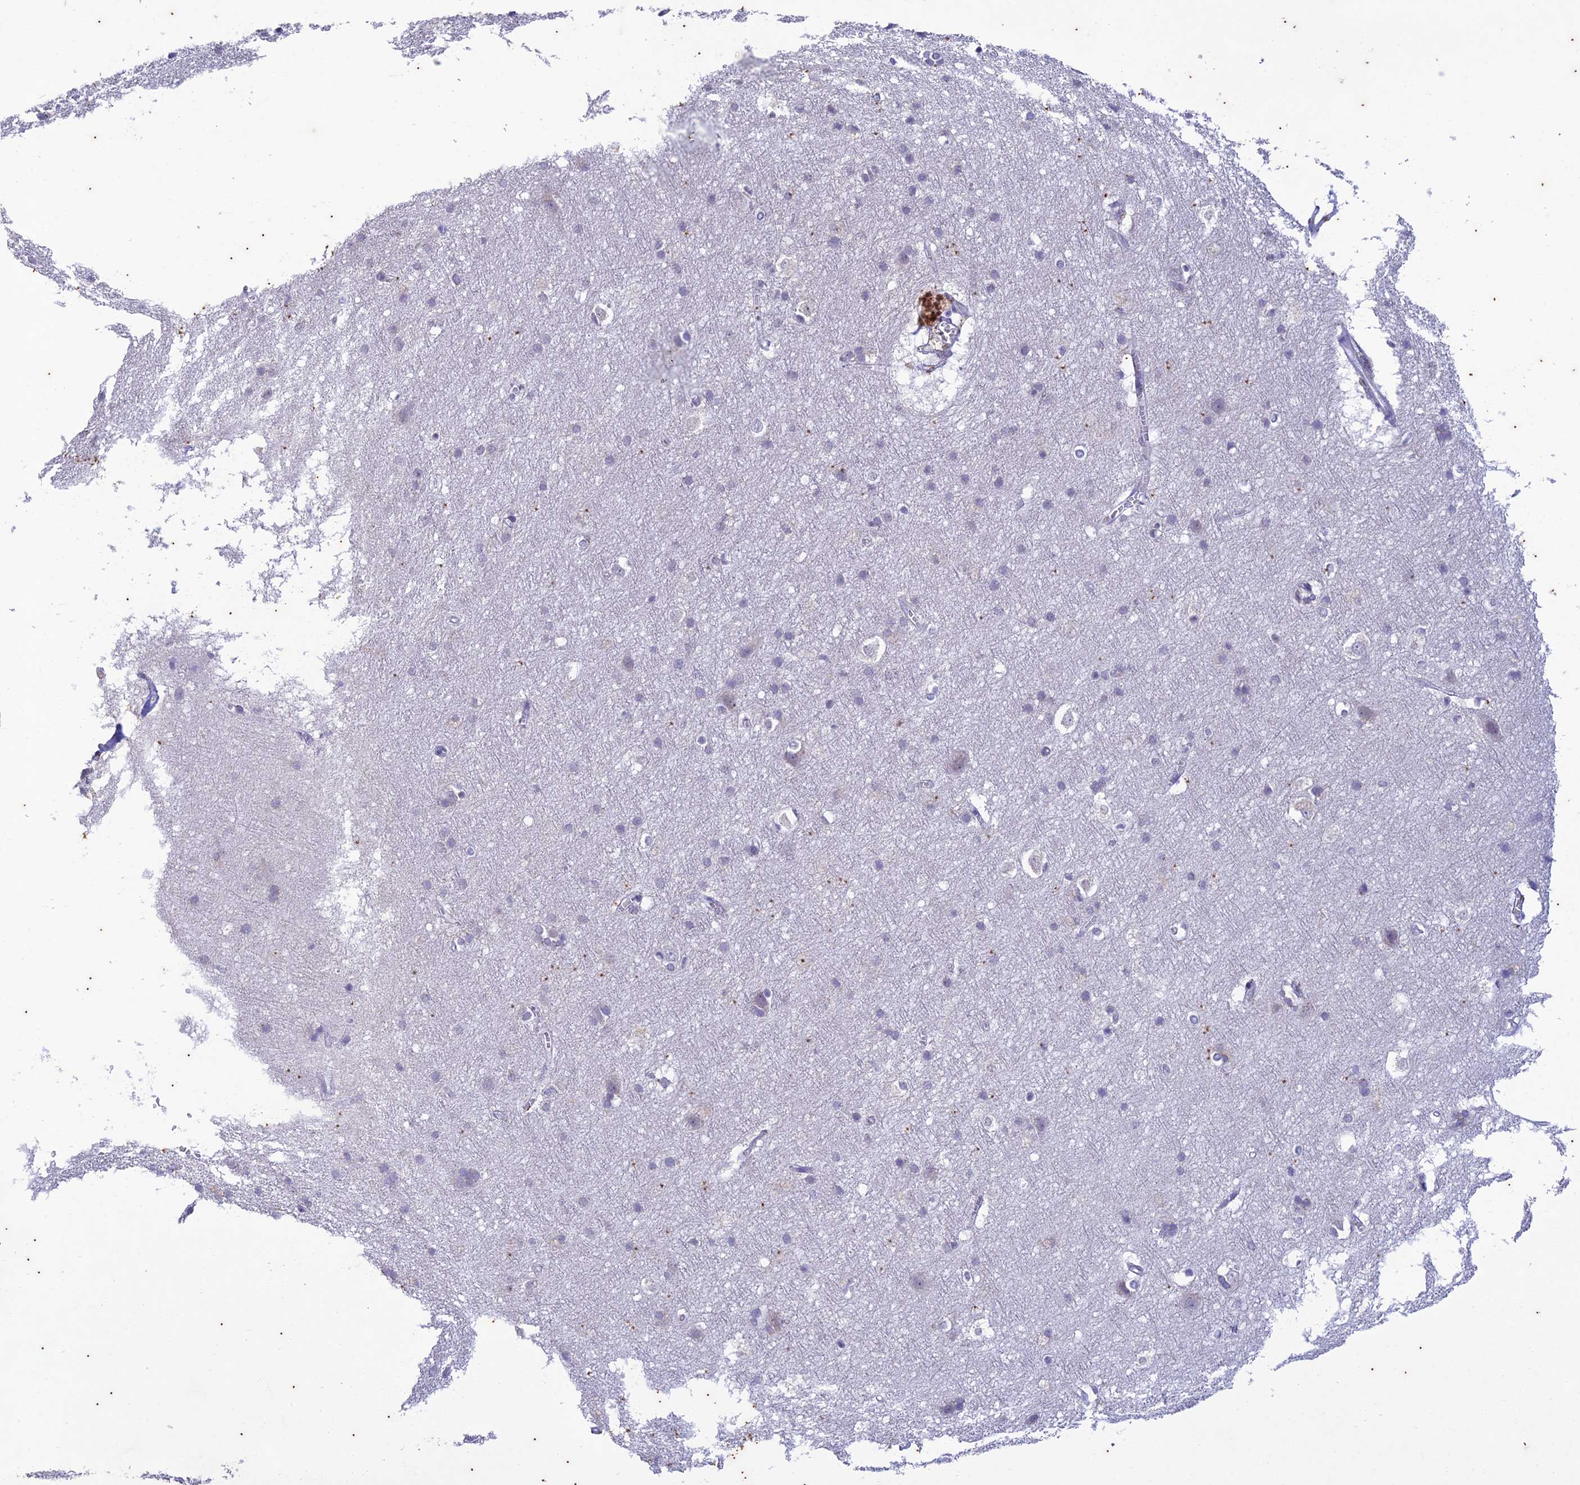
{"staining": {"intensity": "negative", "quantity": "none", "location": "none"}, "tissue": "cerebral cortex", "cell_type": "Endothelial cells", "image_type": "normal", "snomed": [{"axis": "morphology", "description": "Normal tissue, NOS"}, {"axis": "topography", "description": "Cerebral cortex"}], "caption": "The image displays no staining of endothelial cells in normal cerebral cortex. (DAB (3,3'-diaminobenzidine) IHC visualized using brightfield microscopy, high magnification).", "gene": "TMEM40", "patient": {"sex": "male", "age": 54}}